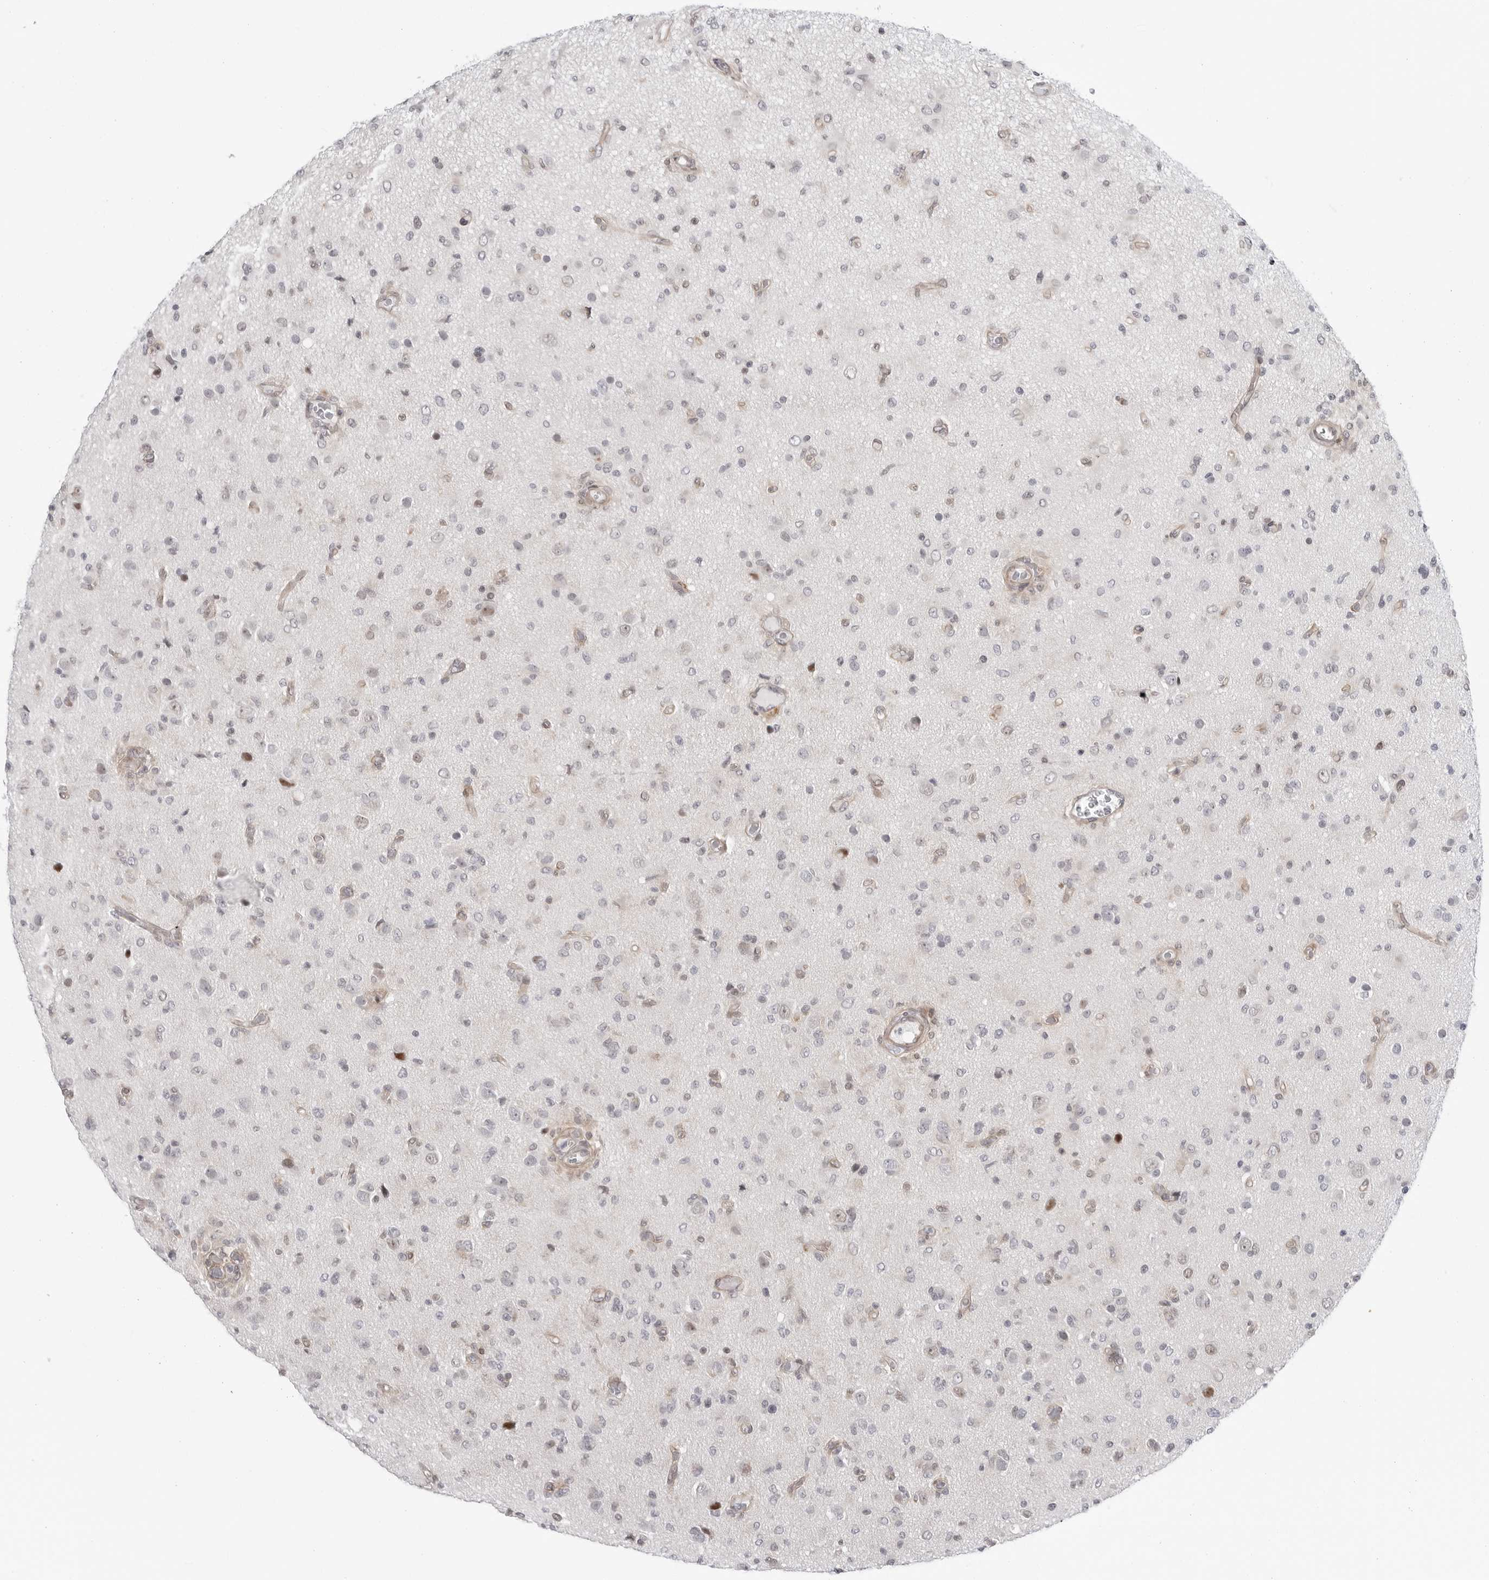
{"staining": {"intensity": "negative", "quantity": "none", "location": "none"}, "tissue": "glioma", "cell_type": "Tumor cells", "image_type": "cancer", "snomed": [{"axis": "morphology", "description": "Glioma, malignant, High grade"}, {"axis": "topography", "description": "Brain"}], "caption": "Glioma stained for a protein using immunohistochemistry demonstrates no staining tumor cells.", "gene": "FAM135B", "patient": {"sex": "female", "age": 57}}